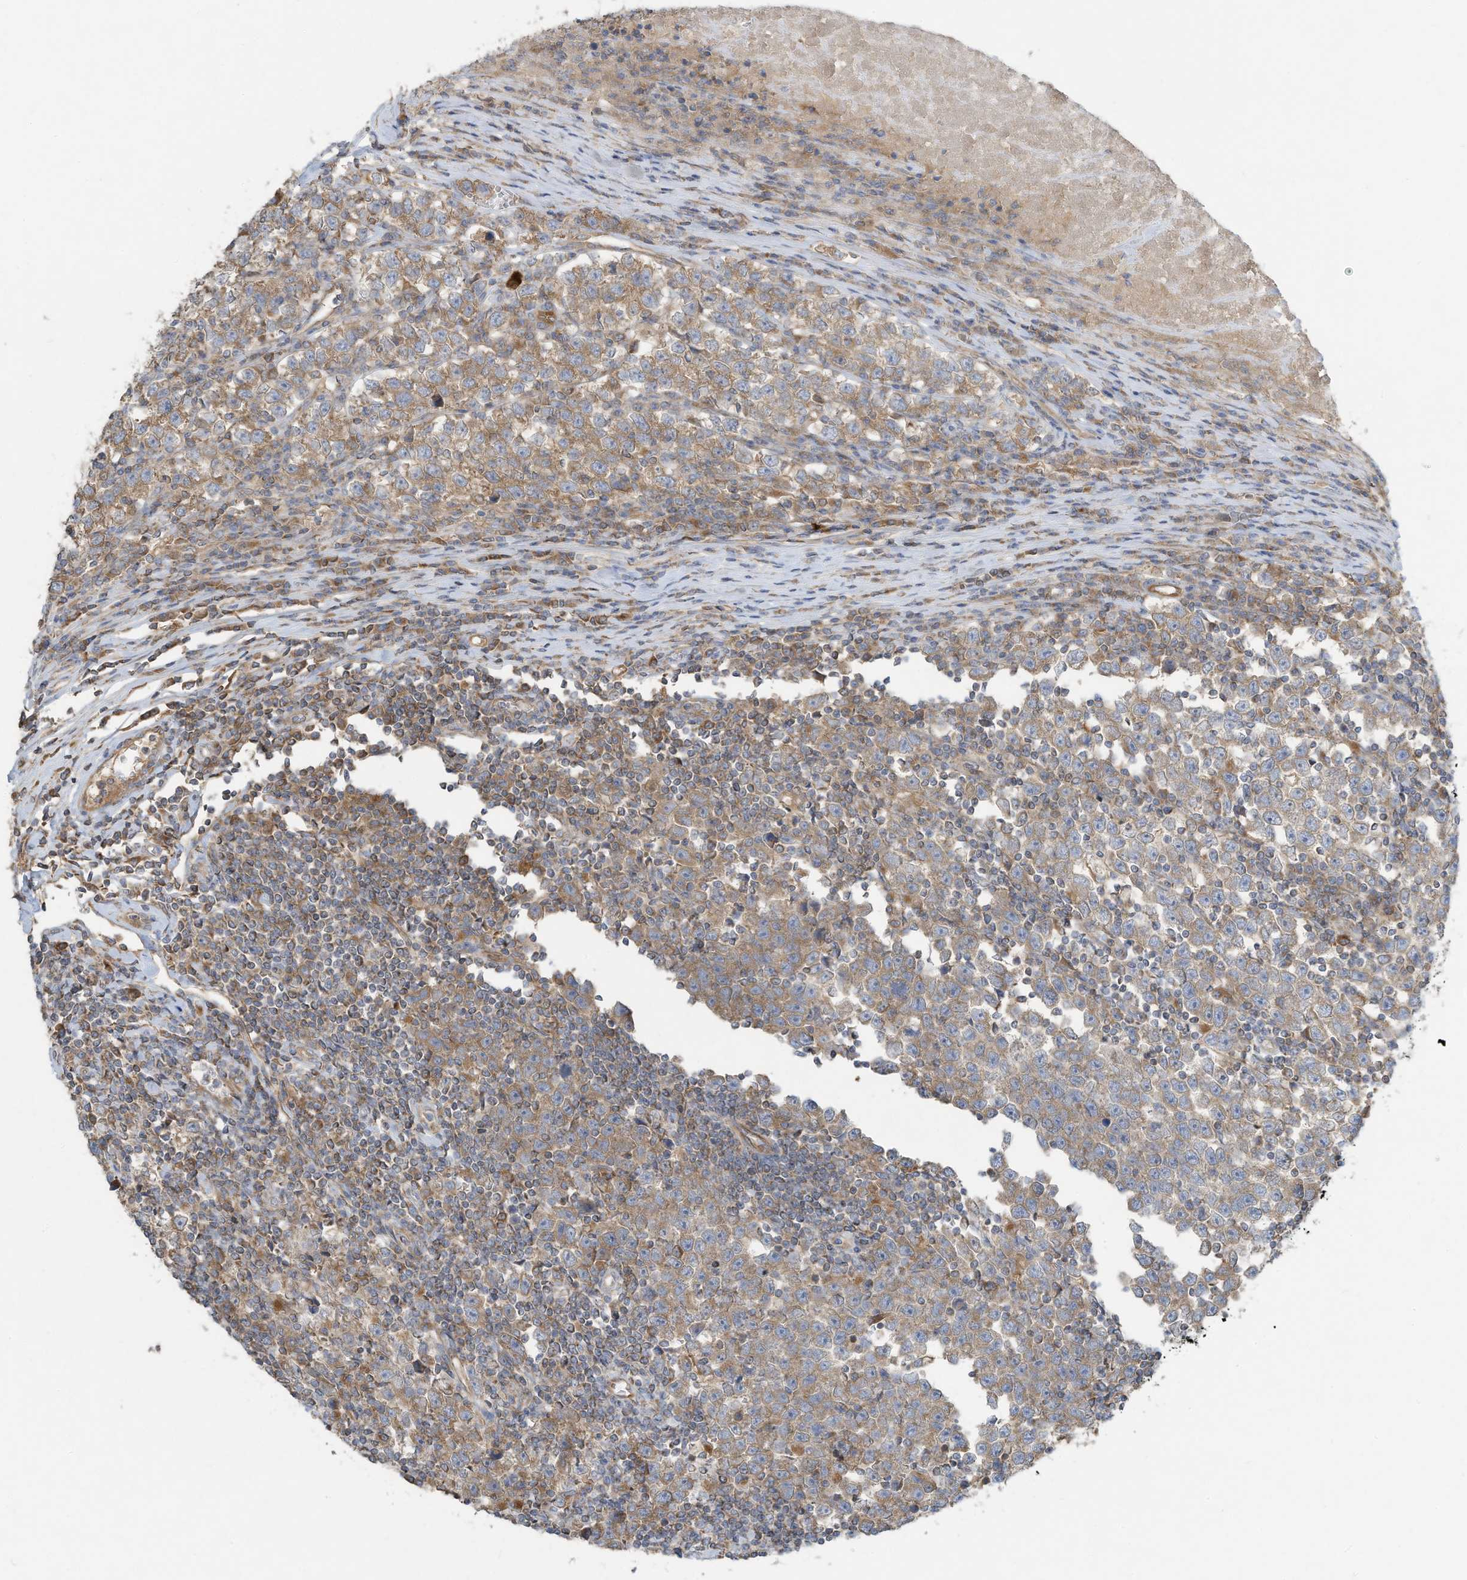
{"staining": {"intensity": "moderate", "quantity": ">75%", "location": "cytoplasmic/membranous"}, "tissue": "testis cancer", "cell_type": "Tumor cells", "image_type": "cancer", "snomed": [{"axis": "morphology", "description": "Normal tissue, NOS"}, {"axis": "morphology", "description": "Seminoma, NOS"}, {"axis": "topography", "description": "Testis"}], "caption": "Immunohistochemistry micrograph of neoplastic tissue: human seminoma (testis) stained using immunohistochemistry (IHC) reveals medium levels of moderate protein expression localized specifically in the cytoplasmic/membranous of tumor cells, appearing as a cytoplasmic/membranous brown color.", "gene": "SYNJ2", "patient": {"sex": "male", "age": 43}}